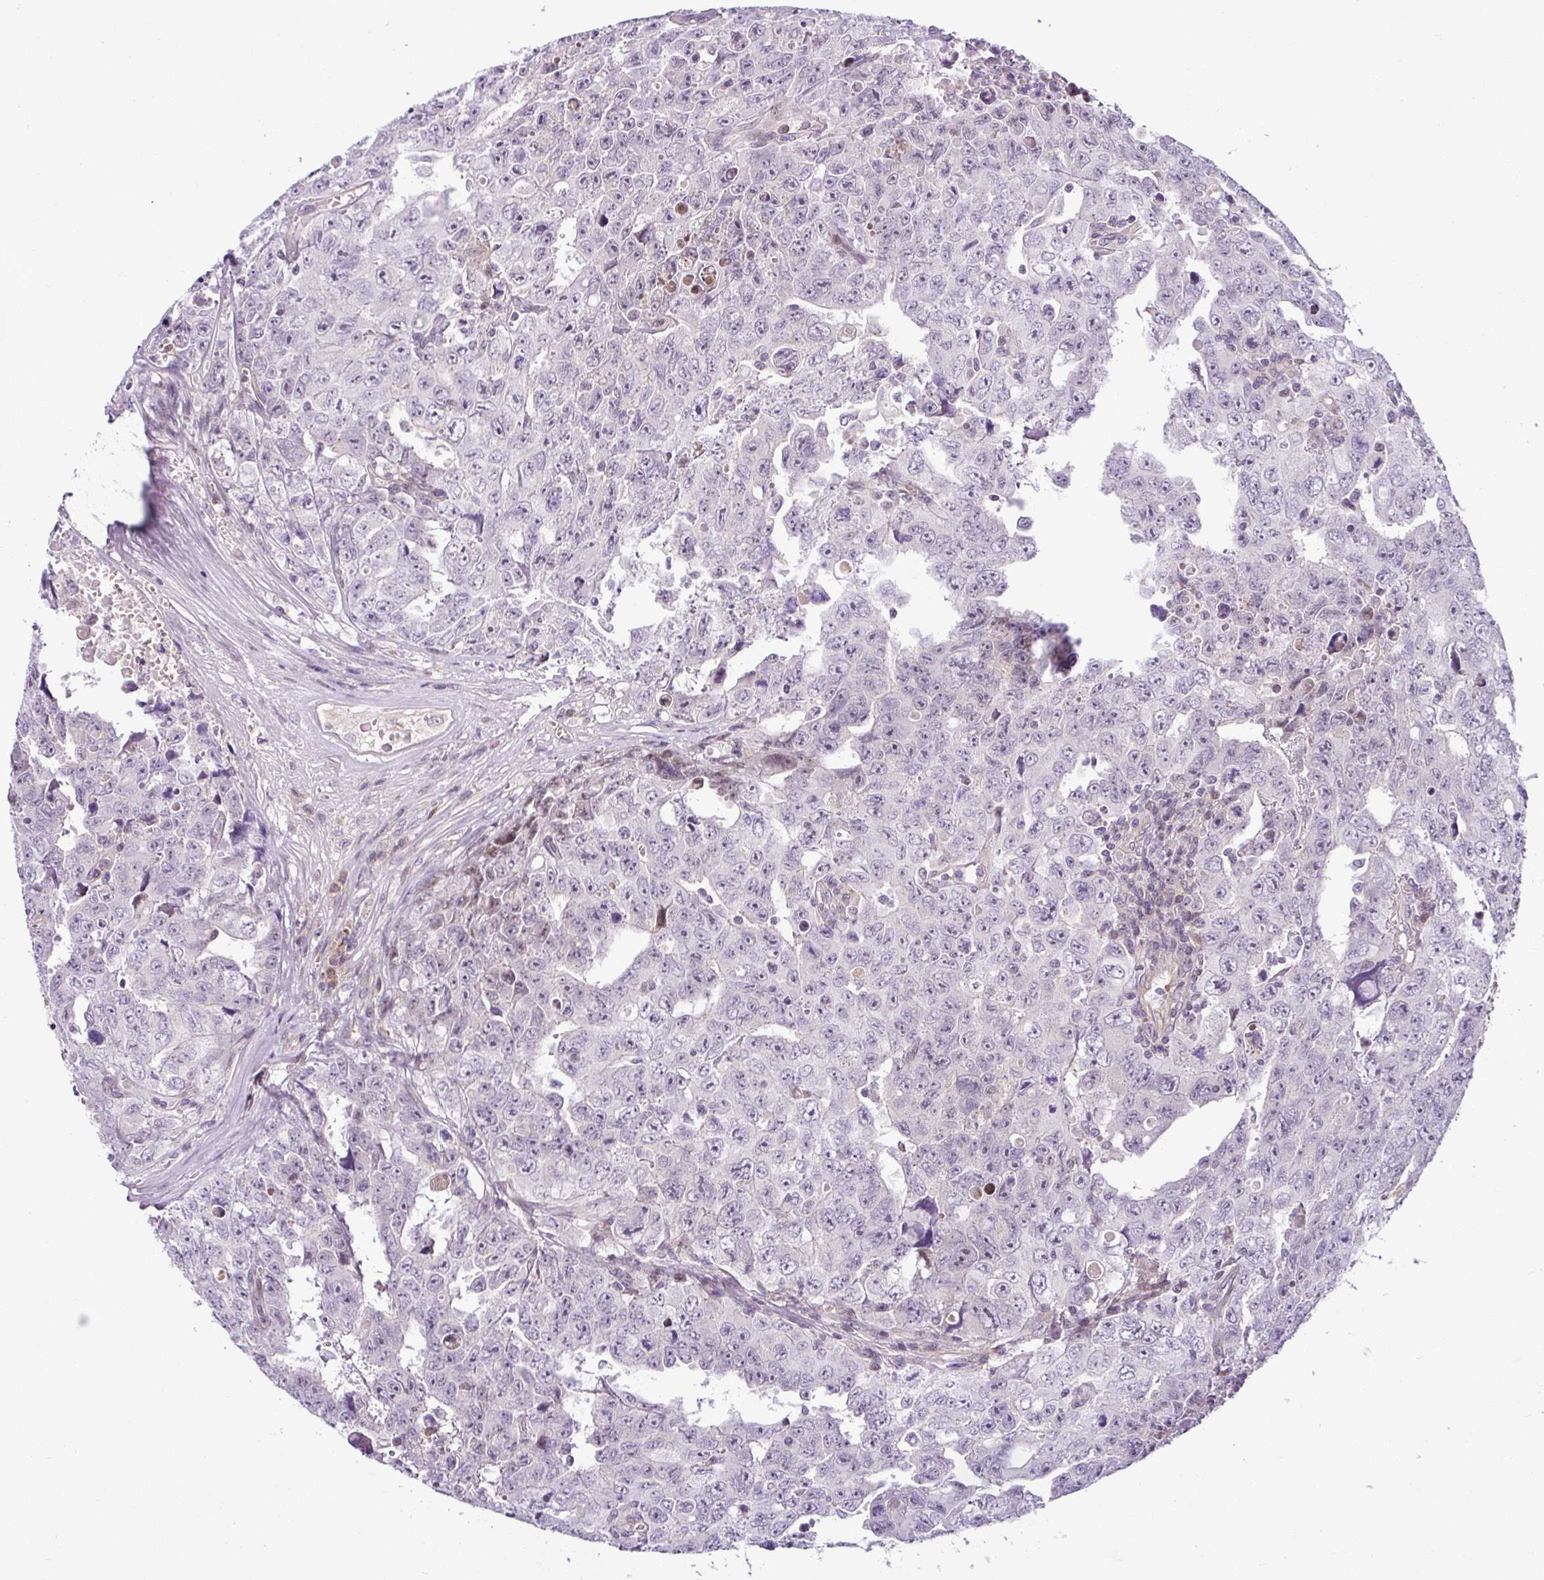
{"staining": {"intensity": "negative", "quantity": "none", "location": "none"}, "tissue": "testis cancer", "cell_type": "Tumor cells", "image_type": "cancer", "snomed": [{"axis": "morphology", "description": "Carcinoma, Embryonal, NOS"}, {"axis": "topography", "description": "Testis"}], "caption": "Protein analysis of testis cancer (embryonal carcinoma) reveals no significant expression in tumor cells. Nuclei are stained in blue.", "gene": "NDUFB2", "patient": {"sex": "male", "age": 24}}